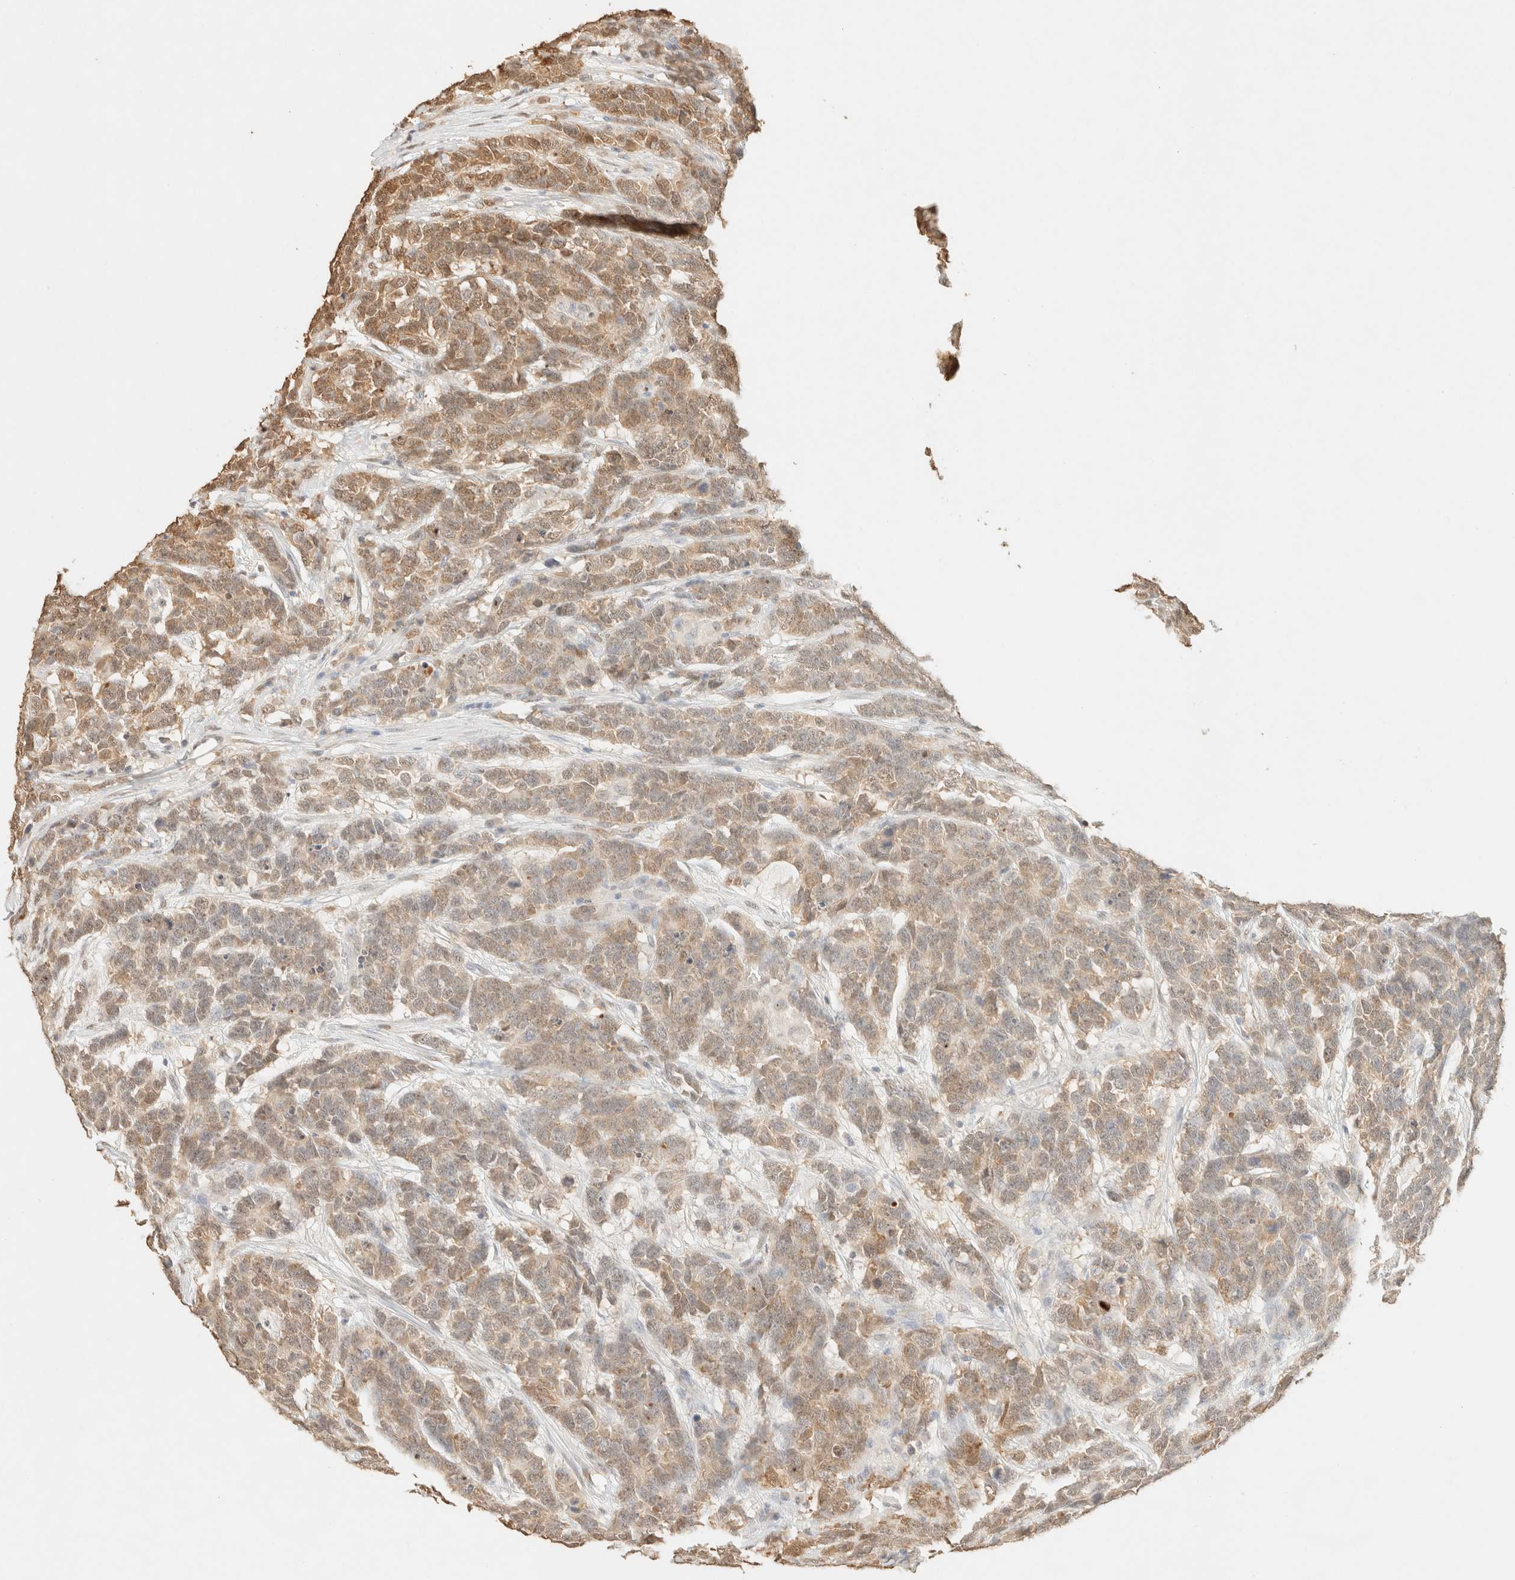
{"staining": {"intensity": "moderate", "quantity": "25%-75%", "location": "cytoplasmic/membranous"}, "tissue": "testis cancer", "cell_type": "Tumor cells", "image_type": "cancer", "snomed": [{"axis": "morphology", "description": "Carcinoma, Embryonal, NOS"}, {"axis": "topography", "description": "Testis"}], "caption": "Tumor cells display medium levels of moderate cytoplasmic/membranous staining in about 25%-75% of cells in human testis cancer.", "gene": "S100A13", "patient": {"sex": "male", "age": 26}}